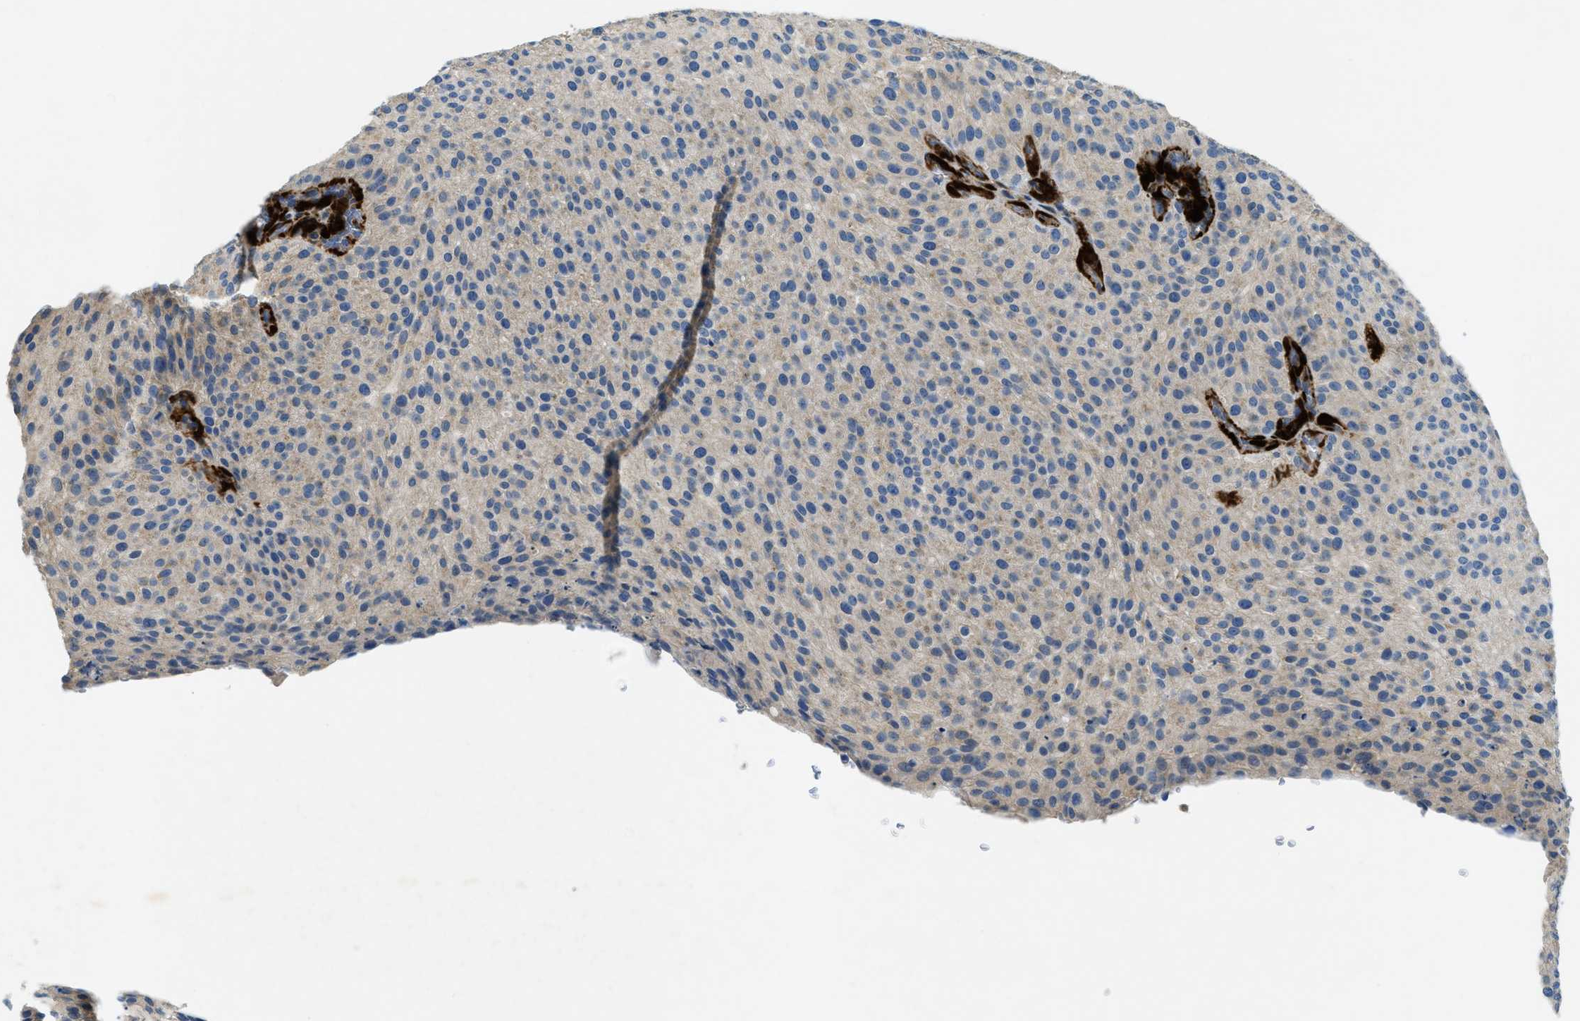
{"staining": {"intensity": "weak", "quantity": "<25%", "location": "cytoplasmic/membranous"}, "tissue": "urothelial cancer", "cell_type": "Tumor cells", "image_type": "cancer", "snomed": [{"axis": "morphology", "description": "Urothelial carcinoma, Low grade"}, {"axis": "topography", "description": "Smooth muscle"}, {"axis": "topography", "description": "Urinary bladder"}], "caption": "The micrograph displays no significant expression in tumor cells of urothelial cancer.", "gene": "CYGB", "patient": {"sex": "male", "age": 60}}